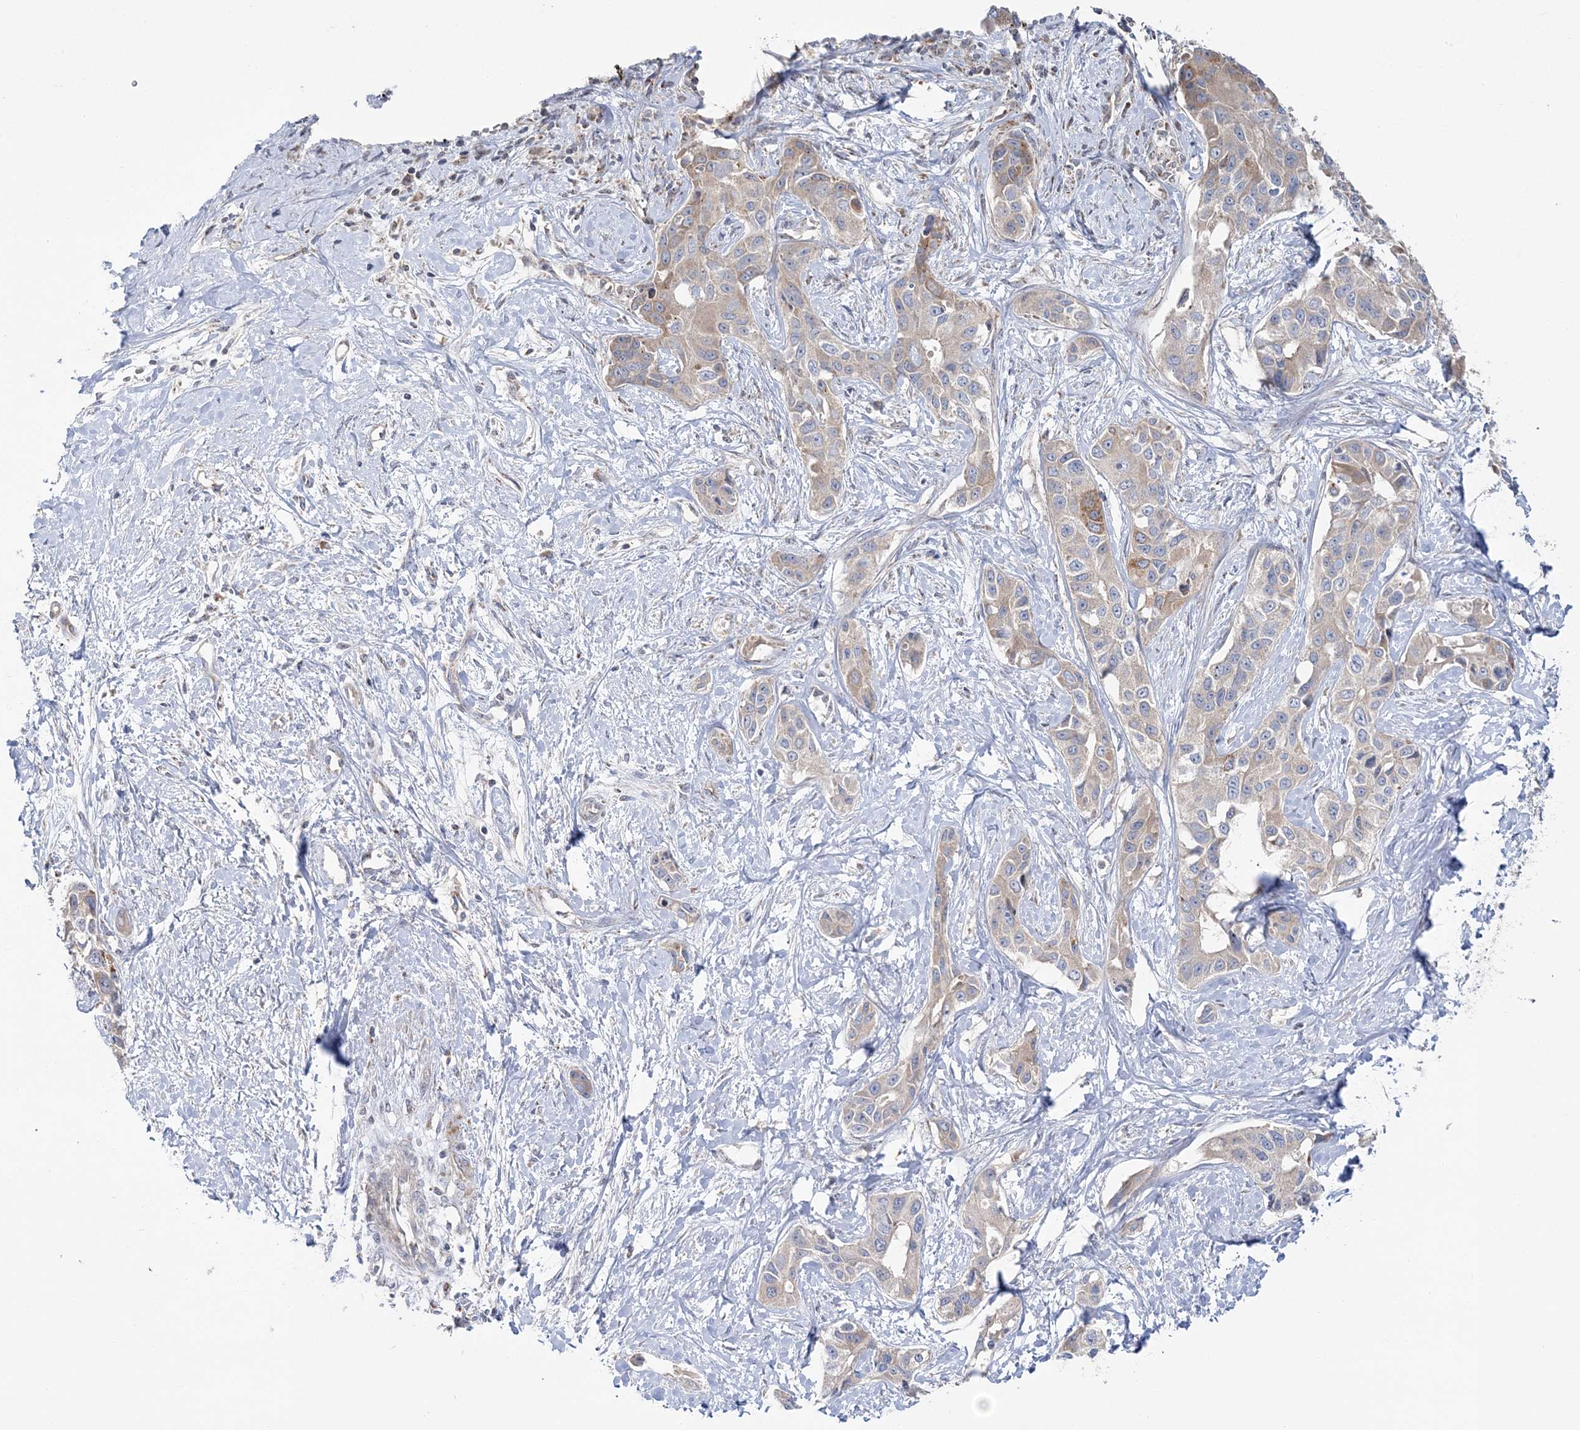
{"staining": {"intensity": "weak", "quantity": "25%-75%", "location": "cytoplasmic/membranous"}, "tissue": "liver cancer", "cell_type": "Tumor cells", "image_type": "cancer", "snomed": [{"axis": "morphology", "description": "Cholangiocarcinoma"}, {"axis": "topography", "description": "Liver"}], "caption": "A high-resolution photomicrograph shows IHC staining of liver cancer, which shows weak cytoplasmic/membranous expression in approximately 25%-75% of tumor cells. The protein of interest is shown in brown color, while the nuclei are stained blue.", "gene": "MMADHC", "patient": {"sex": "male", "age": 59}}